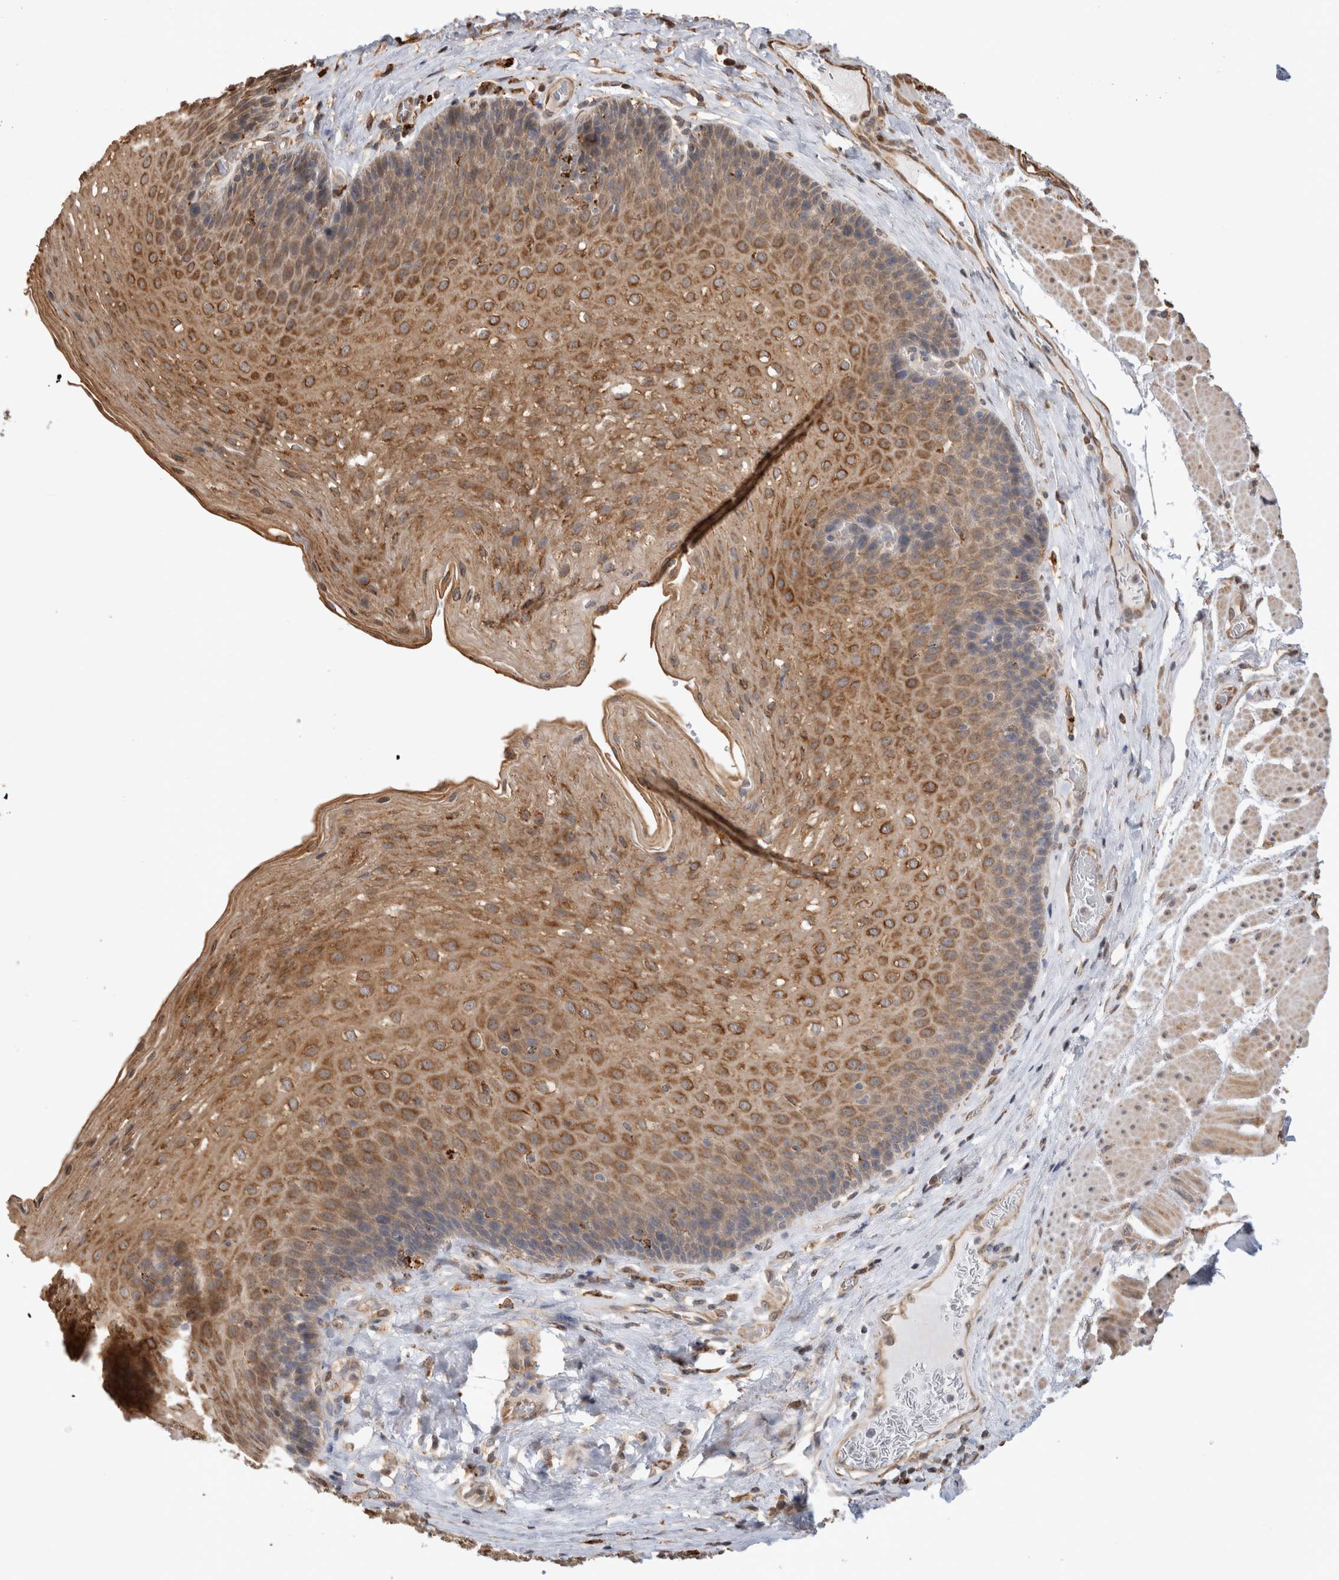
{"staining": {"intensity": "moderate", "quantity": ">75%", "location": "cytoplasmic/membranous"}, "tissue": "esophagus", "cell_type": "Squamous epithelial cells", "image_type": "normal", "snomed": [{"axis": "morphology", "description": "Normal tissue, NOS"}, {"axis": "topography", "description": "Esophagus"}], "caption": "A medium amount of moderate cytoplasmic/membranous staining is seen in approximately >75% of squamous epithelial cells in unremarkable esophagus.", "gene": "CLIP1", "patient": {"sex": "female", "age": 66}}